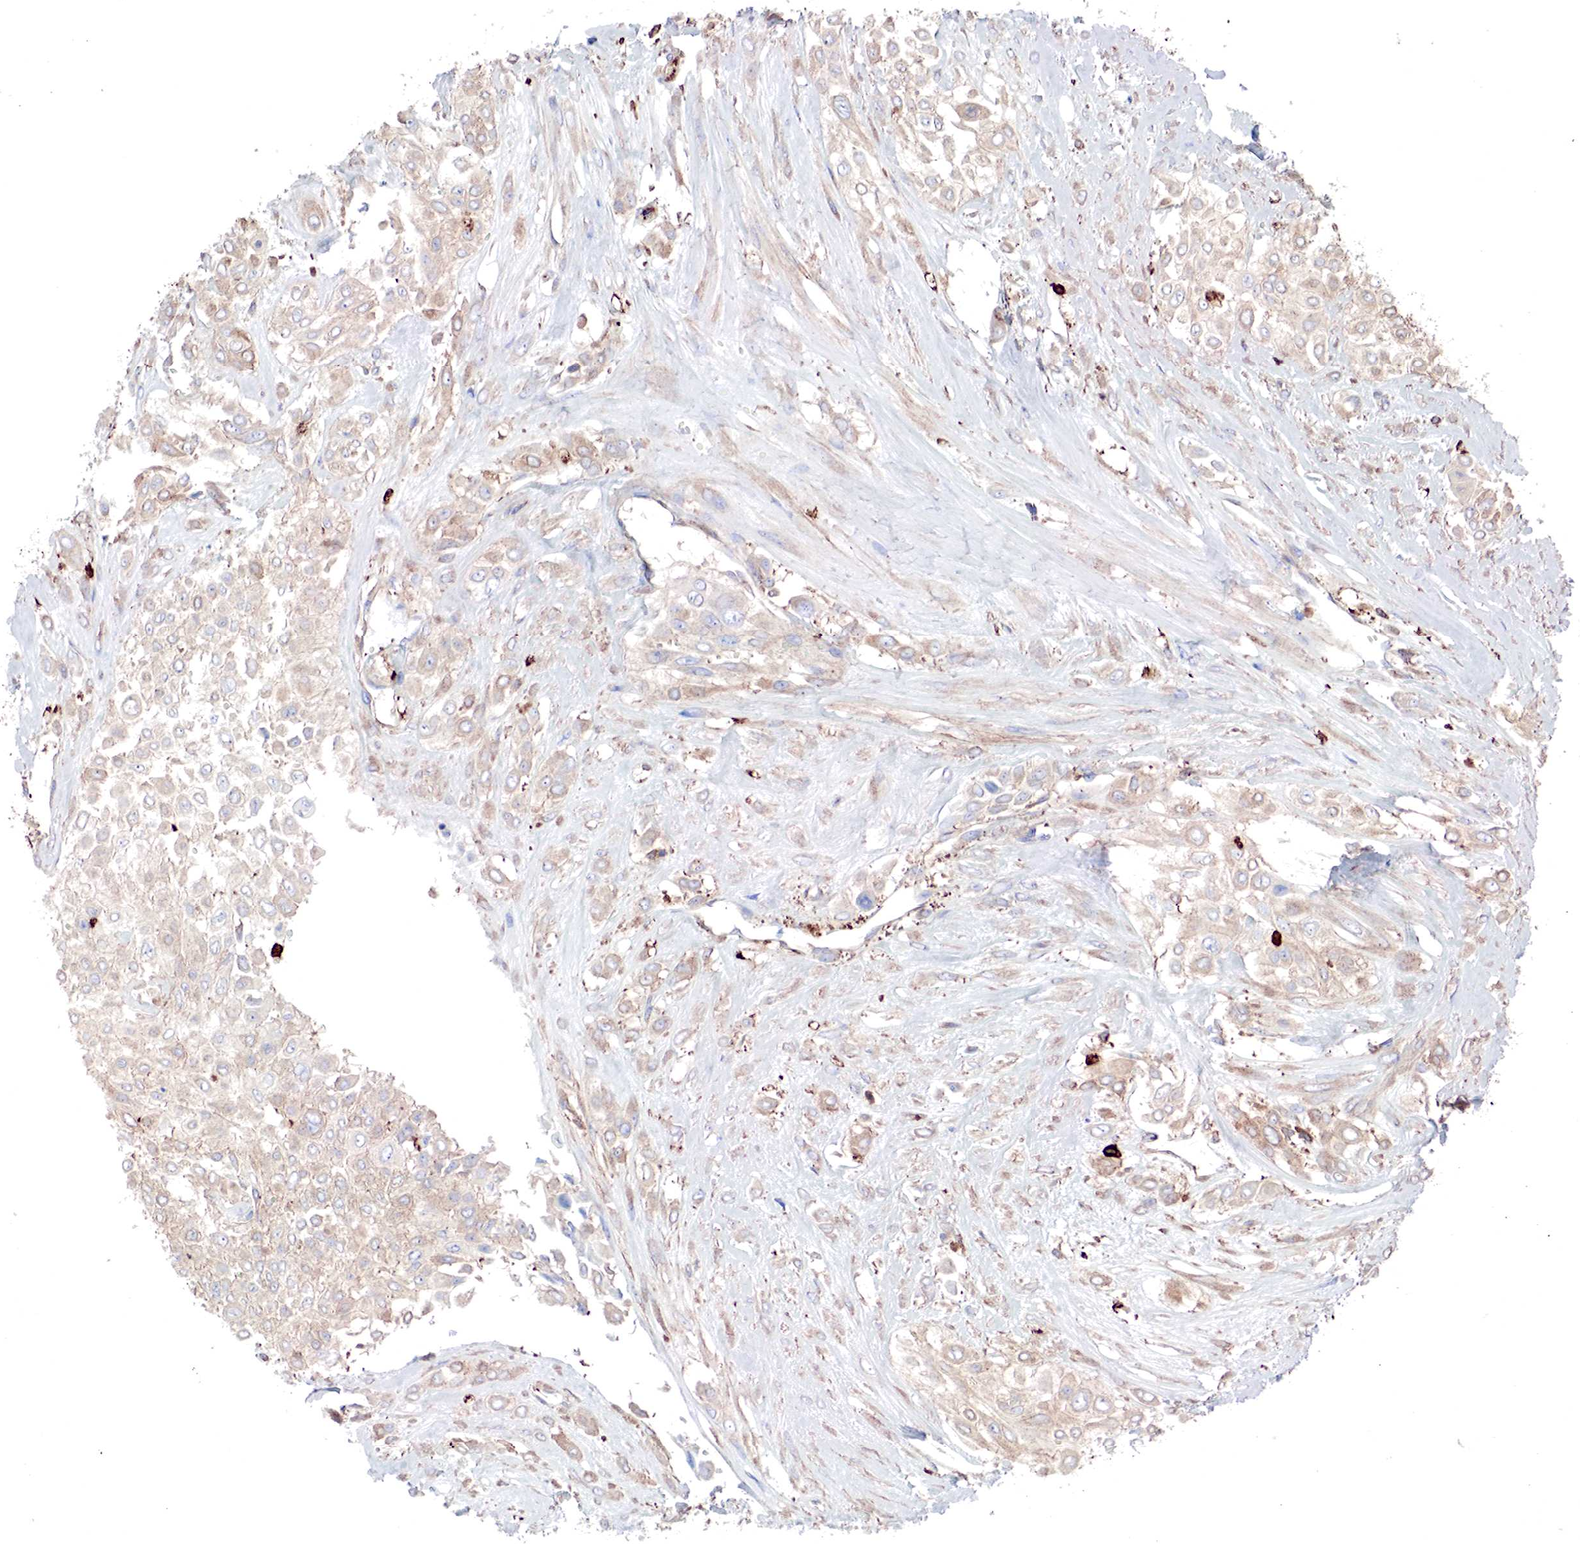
{"staining": {"intensity": "weak", "quantity": "25%-75%", "location": "cytoplasmic/membranous"}, "tissue": "urothelial cancer", "cell_type": "Tumor cells", "image_type": "cancer", "snomed": [{"axis": "morphology", "description": "Urothelial carcinoma, High grade"}, {"axis": "topography", "description": "Urinary bladder"}], "caption": "Urothelial cancer stained with a protein marker exhibits weak staining in tumor cells.", "gene": "G6PD", "patient": {"sex": "male", "age": 57}}